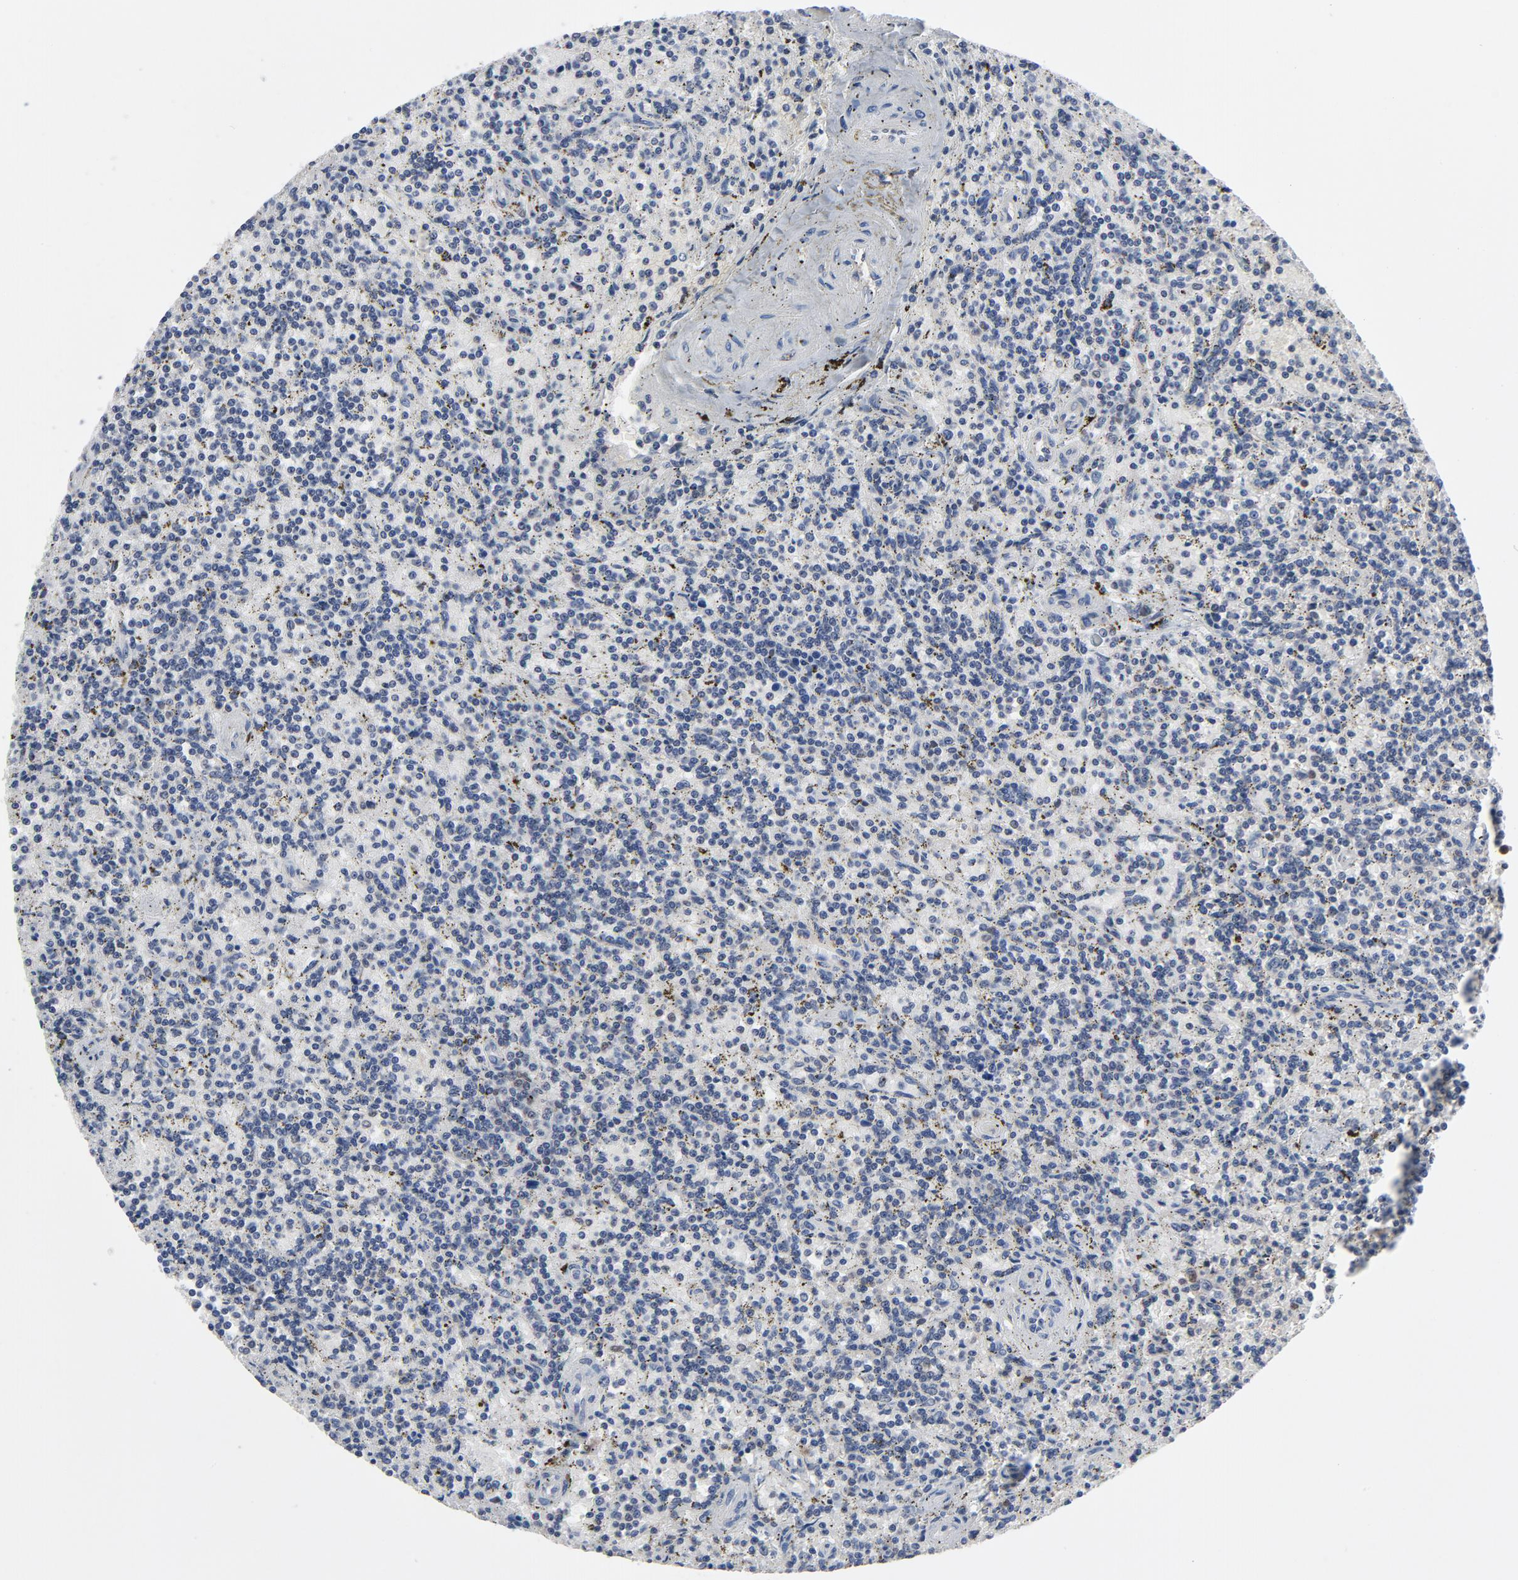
{"staining": {"intensity": "negative", "quantity": "none", "location": "none"}, "tissue": "lymphoma", "cell_type": "Tumor cells", "image_type": "cancer", "snomed": [{"axis": "morphology", "description": "Malignant lymphoma, non-Hodgkin's type, Low grade"}, {"axis": "topography", "description": "Spleen"}], "caption": "Immunohistochemical staining of human low-grade malignant lymphoma, non-Hodgkin's type exhibits no significant expression in tumor cells. (Brightfield microscopy of DAB (3,3'-diaminobenzidine) immunohistochemistry at high magnification).", "gene": "NFKB1", "patient": {"sex": "male", "age": 73}}